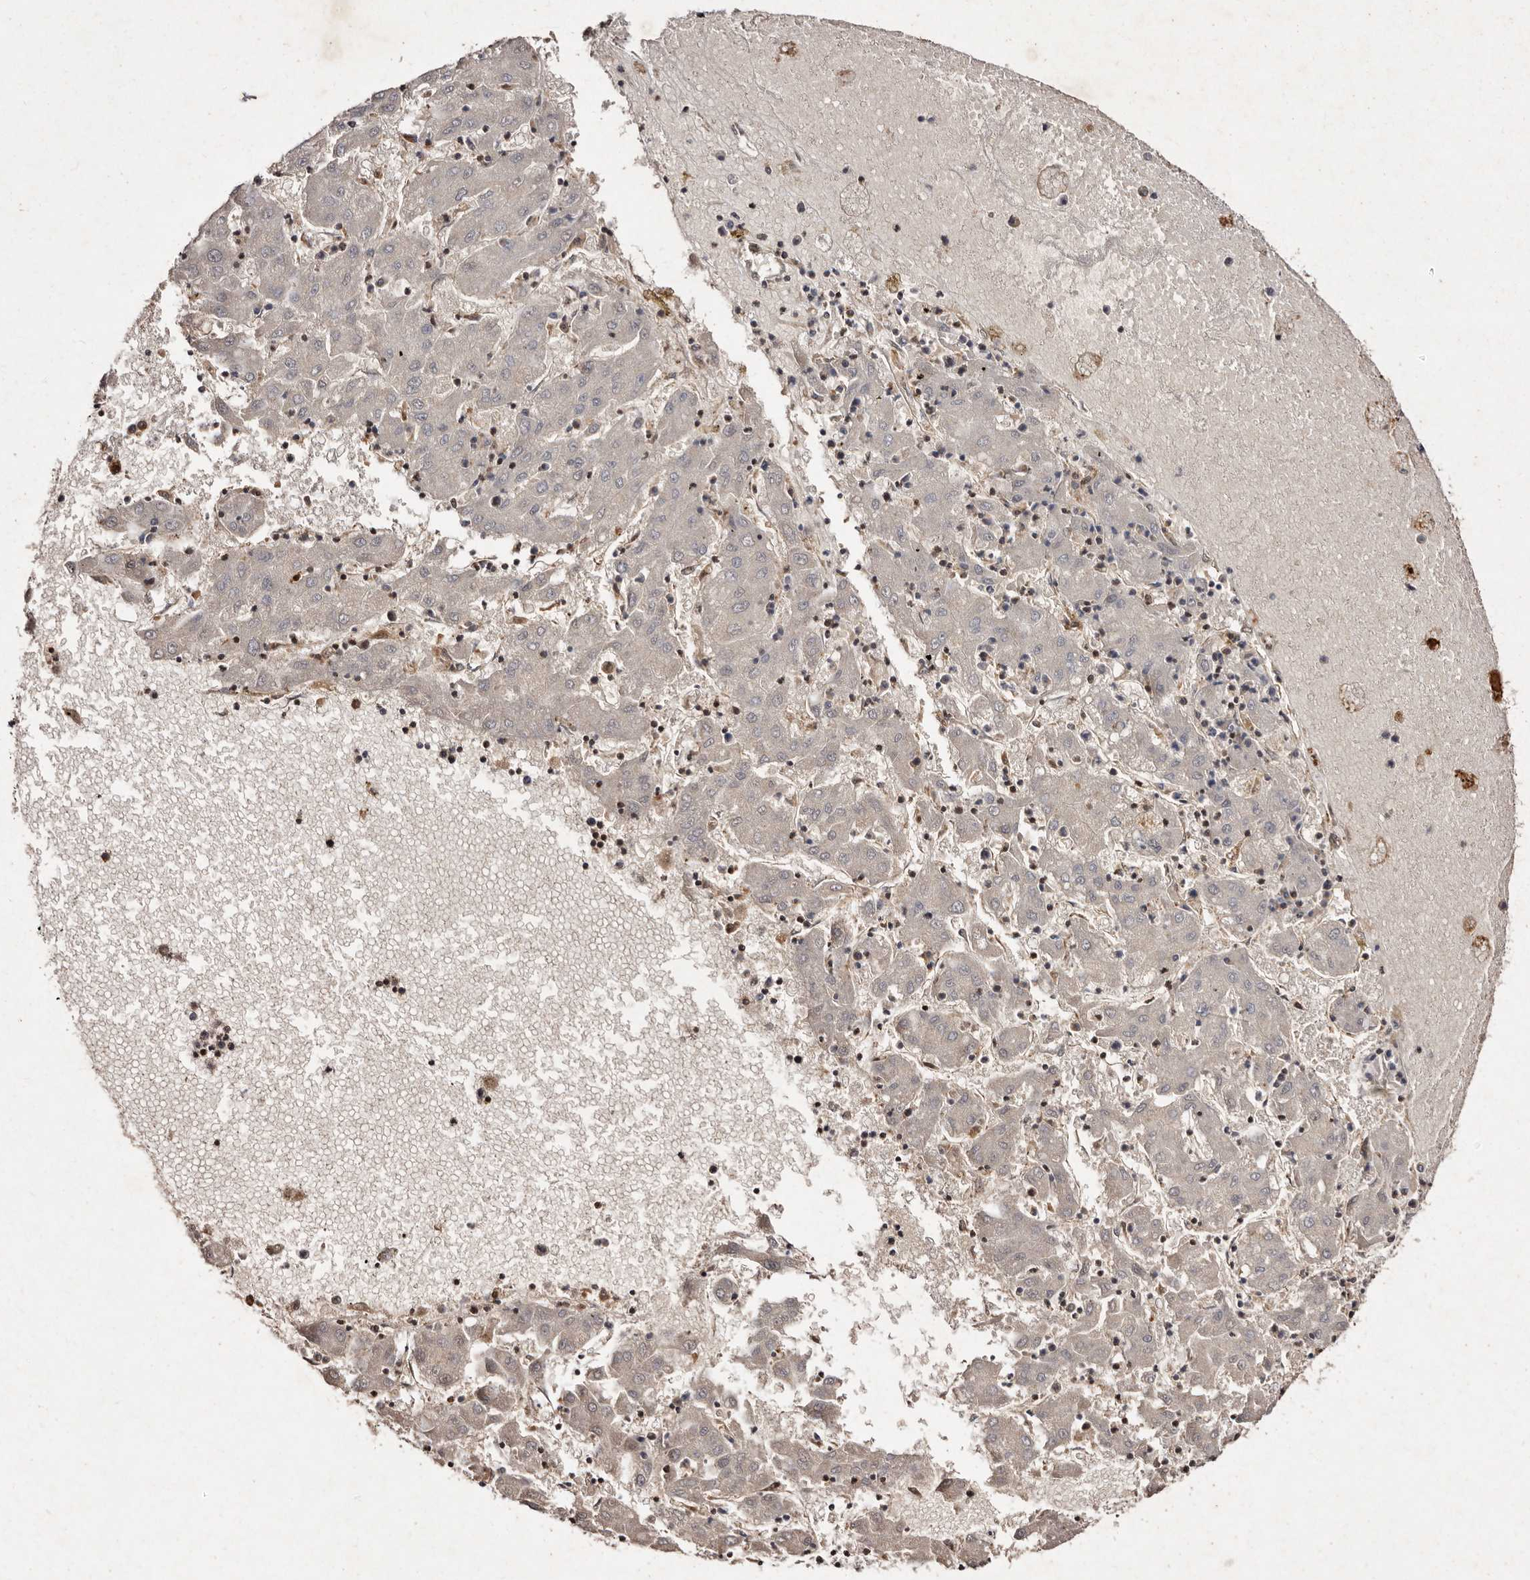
{"staining": {"intensity": "negative", "quantity": "none", "location": "none"}, "tissue": "liver cancer", "cell_type": "Tumor cells", "image_type": "cancer", "snomed": [{"axis": "morphology", "description": "Carcinoma, Hepatocellular, NOS"}, {"axis": "topography", "description": "Liver"}], "caption": "IHC photomicrograph of neoplastic tissue: human liver cancer stained with DAB reveals no significant protein expression in tumor cells.", "gene": "GIMAP4", "patient": {"sex": "male", "age": 72}}